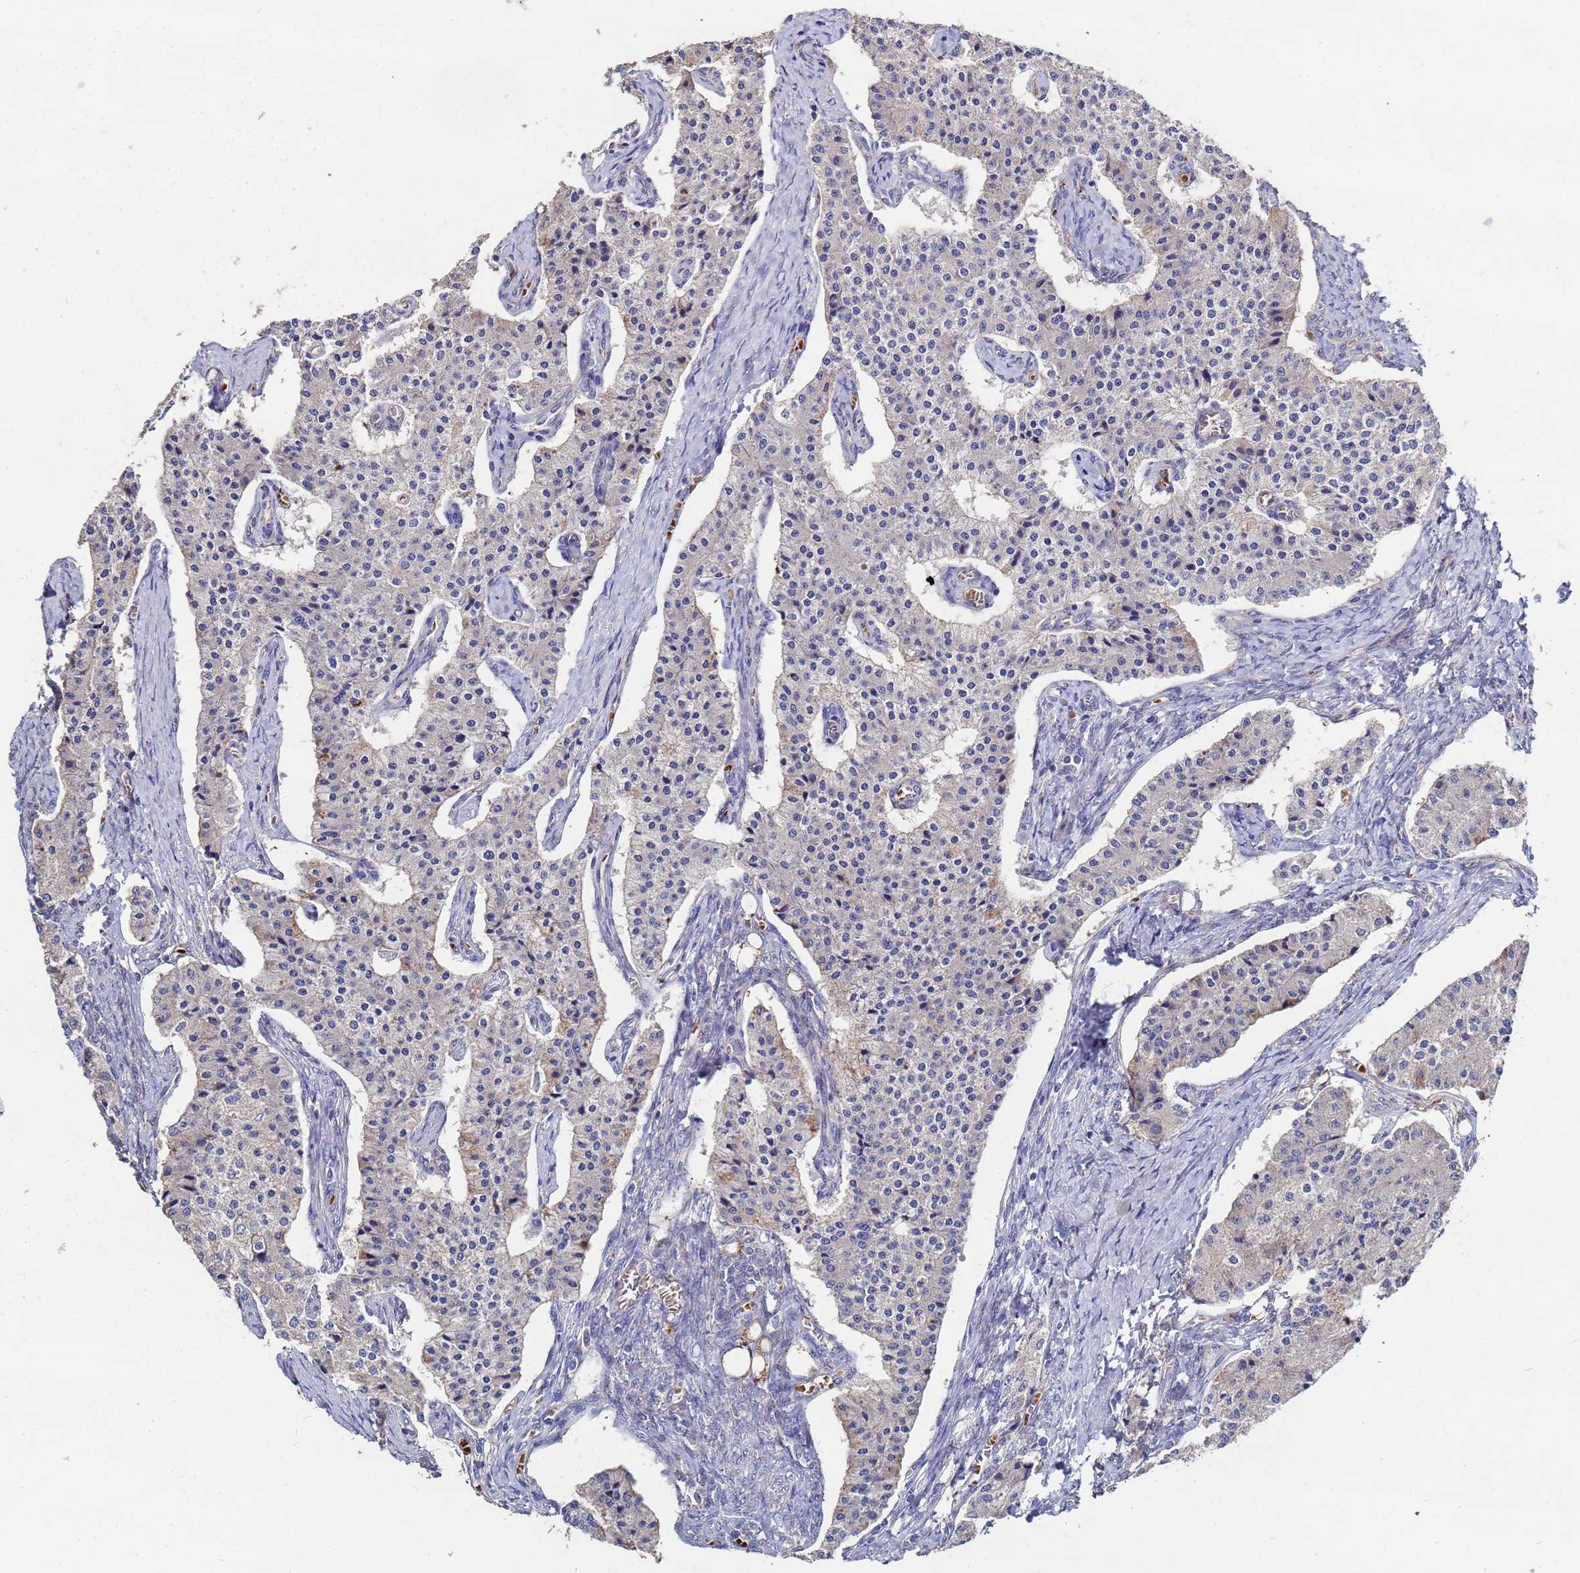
{"staining": {"intensity": "negative", "quantity": "none", "location": "none"}, "tissue": "carcinoid", "cell_type": "Tumor cells", "image_type": "cancer", "snomed": [{"axis": "morphology", "description": "Carcinoid, malignant, NOS"}, {"axis": "topography", "description": "Colon"}], "caption": "Immunohistochemical staining of carcinoid reveals no significant staining in tumor cells.", "gene": "TCP10L", "patient": {"sex": "female", "age": 52}}